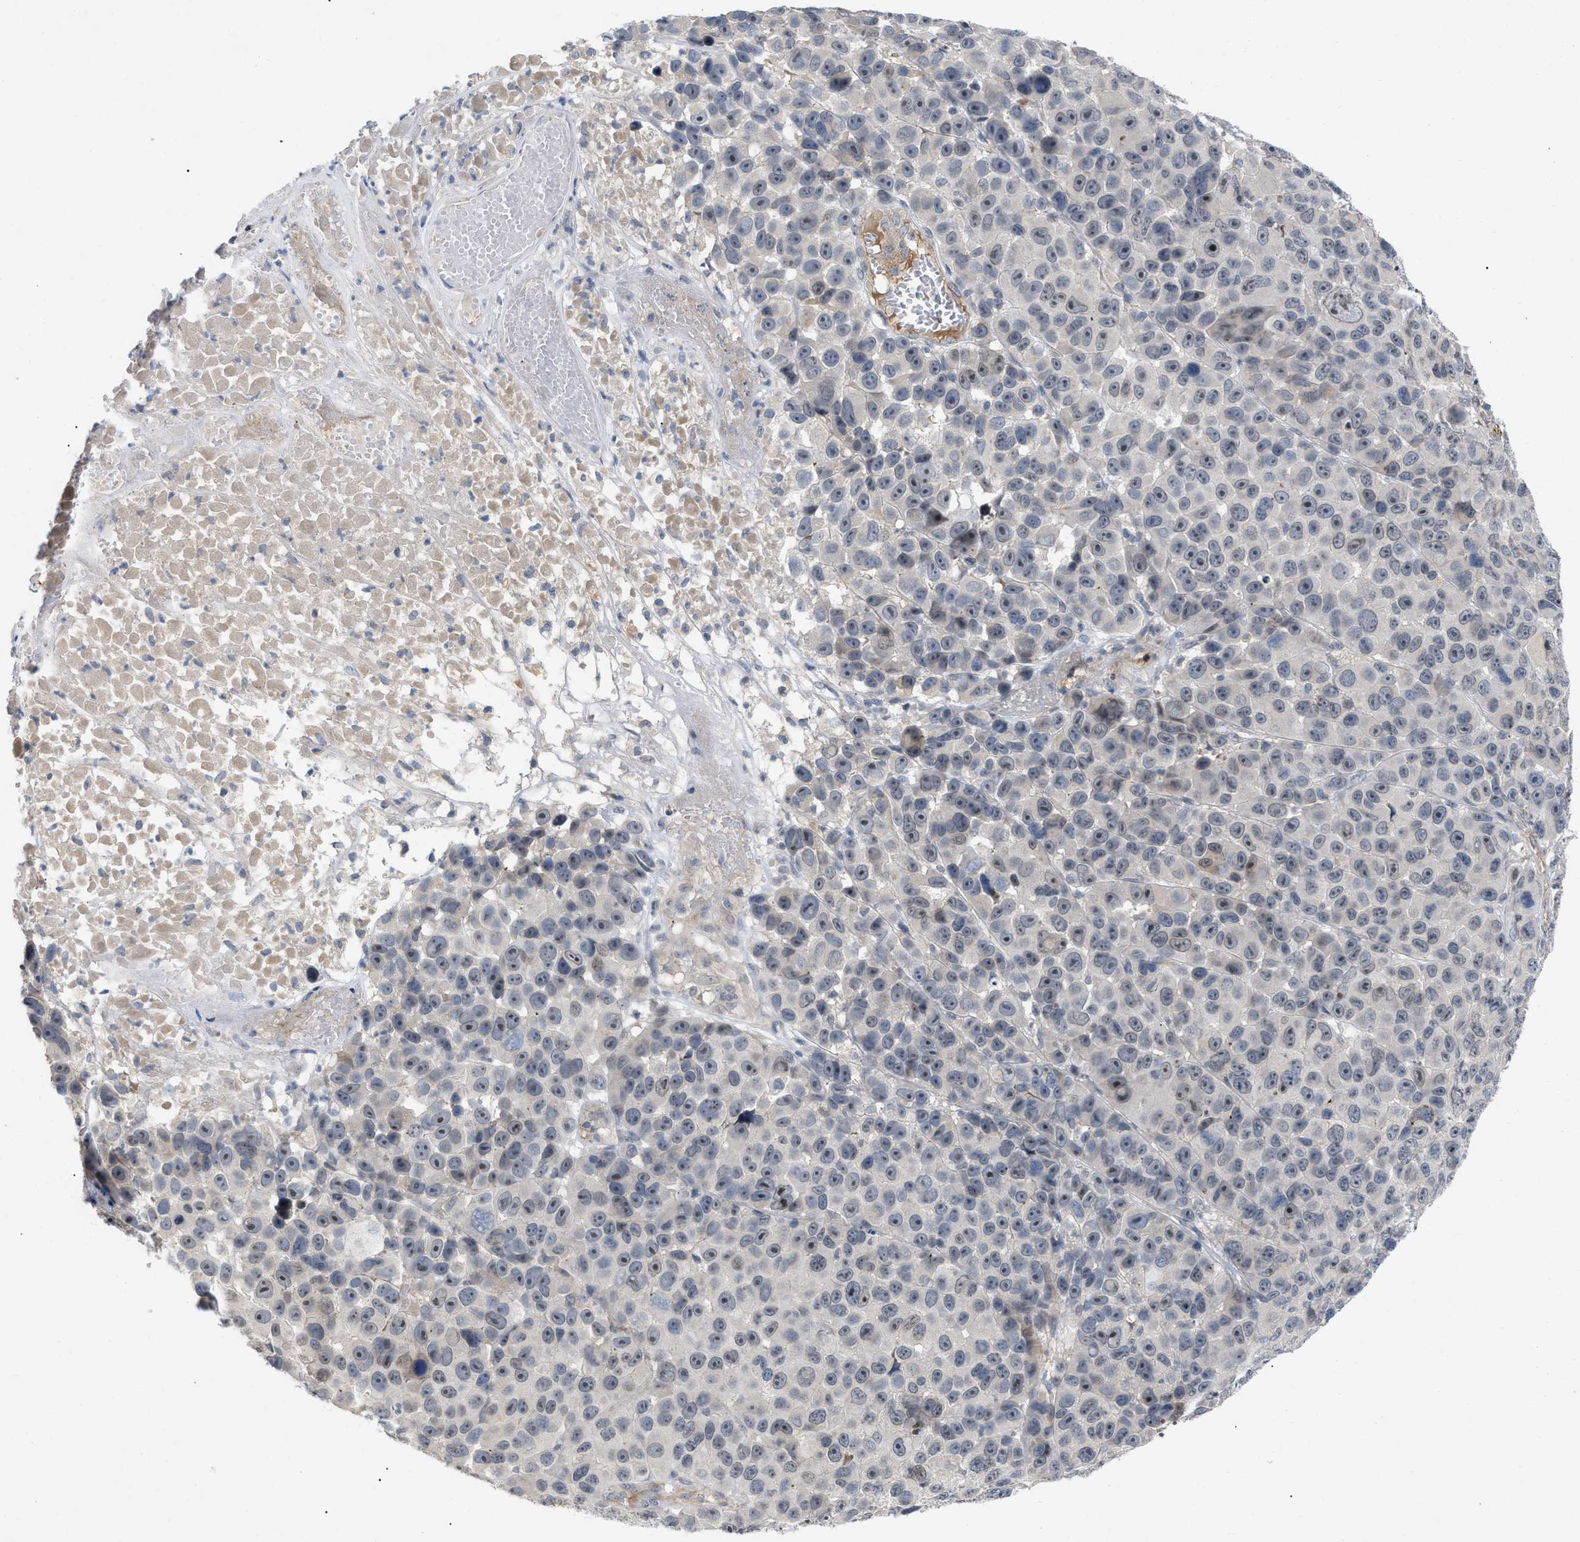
{"staining": {"intensity": "weak", "quantity": "25%-75%", "location": "nuclear"}, "tissue": "melanoma", "cell_type": "Tumor cells", "image_type": "cancer", "snomed": [{"axis": "morphology", "description": "Malignant melanoma, NOS"}, {"axis": "topography", "description": "Skin"}], "caption": "Immunohistochemical staining of melanoma reveals weak nuclear protein expression in approximately 25%-75% of tumor cells.", "gene": "ST6GALNAC6", "patient": {"sex": "male", "age": 53}}